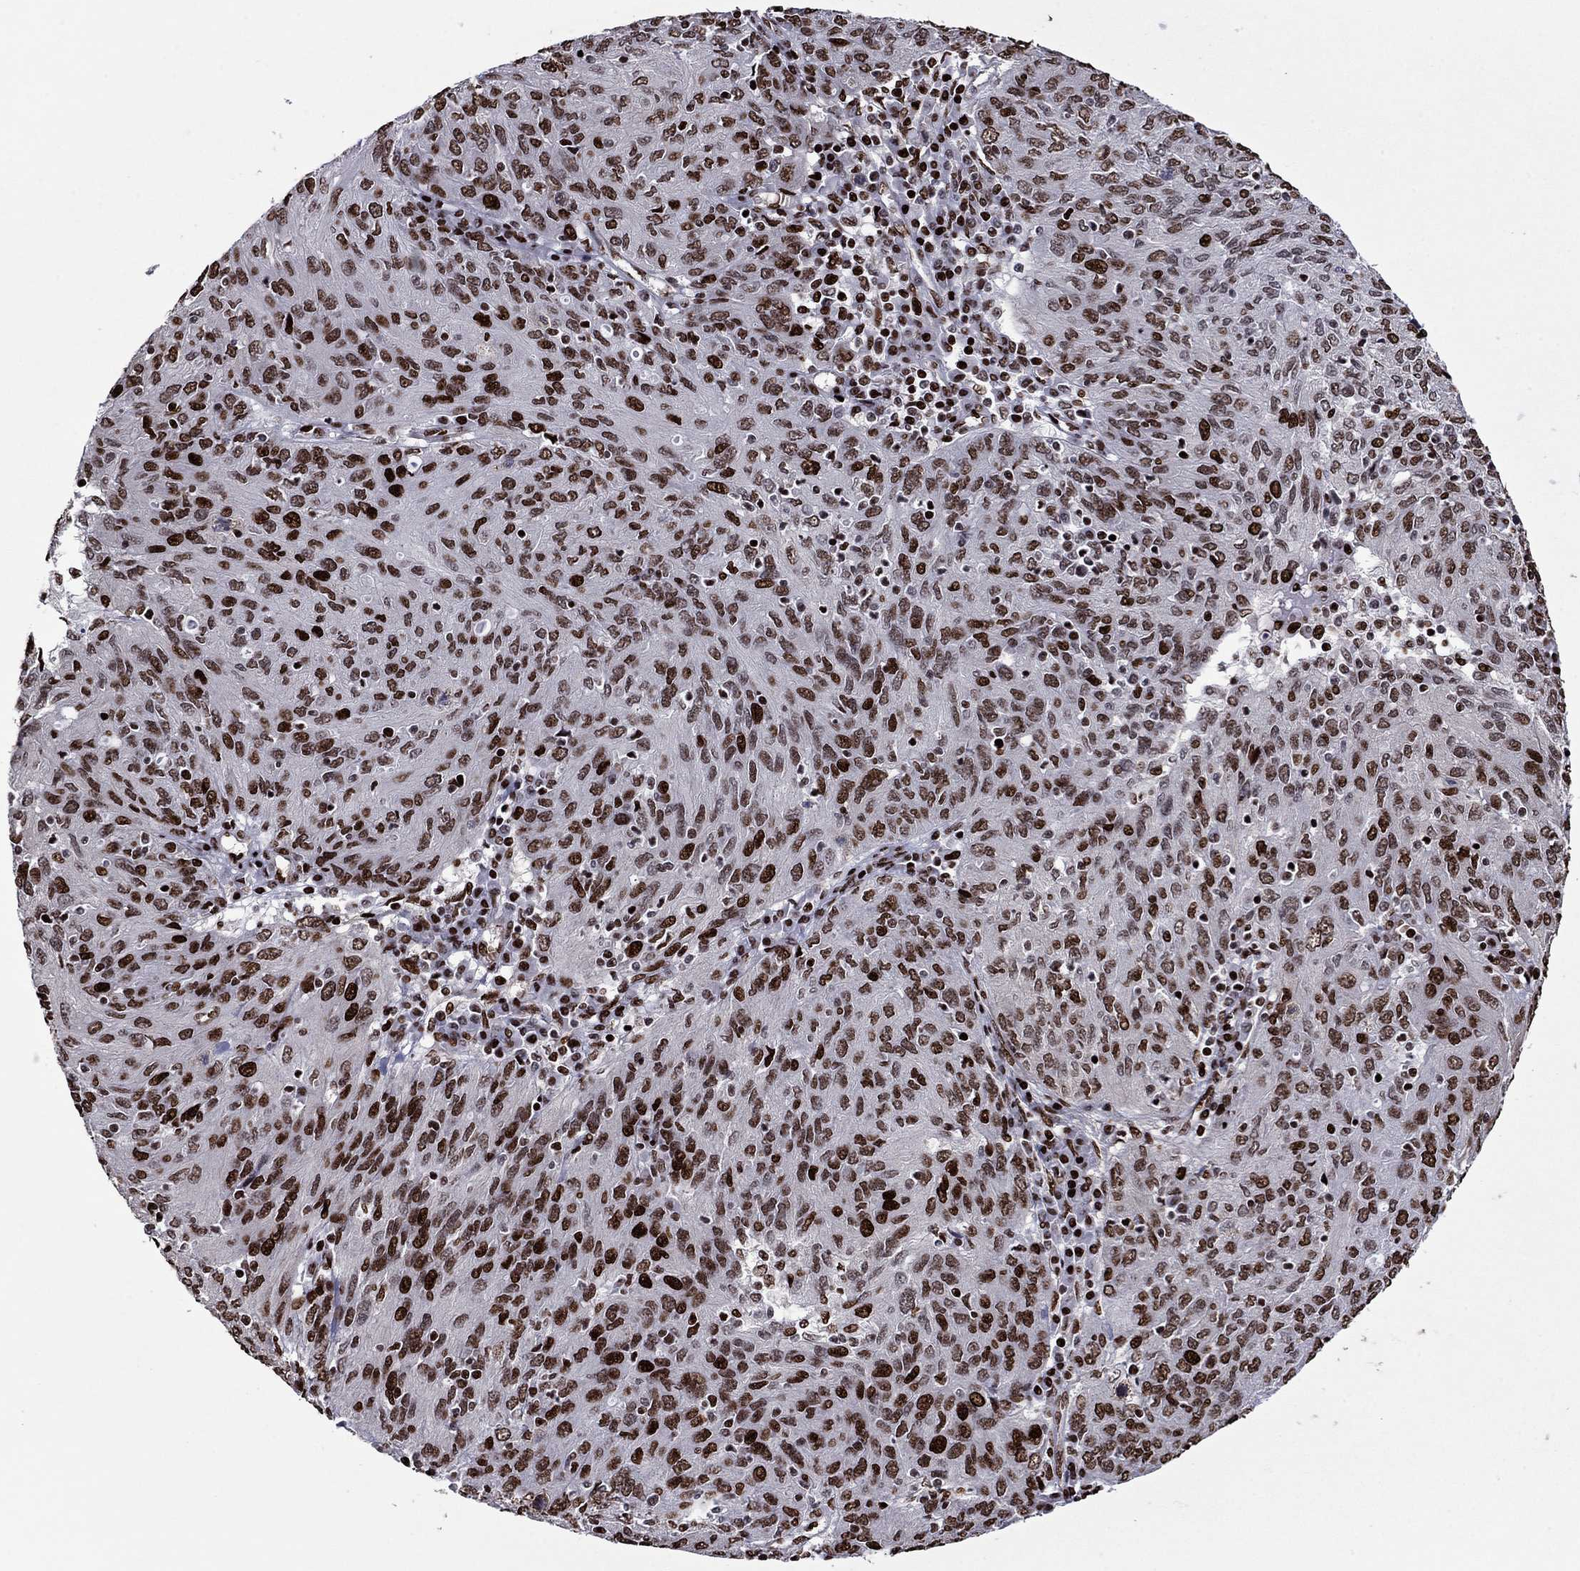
{"staining": {"intensity": "moderate", "quantity": ">75%", "location": "nuclear"}, "tissue": "ovarian cancer", "cell_type": "Tumor cells", "image_type": "cancer", "snomed": [{"axis": "morphology", "description": "Carcinoma, endometroid"}, {"axis": "topography", "description": "Ovary"}], "caption": "This histopathology image displays ovarian cancer stained with immunohistochemistry (IHC) to label a protein in brown. The nuclear of tumor cells show moderate positivity for the protein. Nuclei are counter-stained blue.", "gene": "LIMK1", "patient": {"sex": "female", "age": 50}}